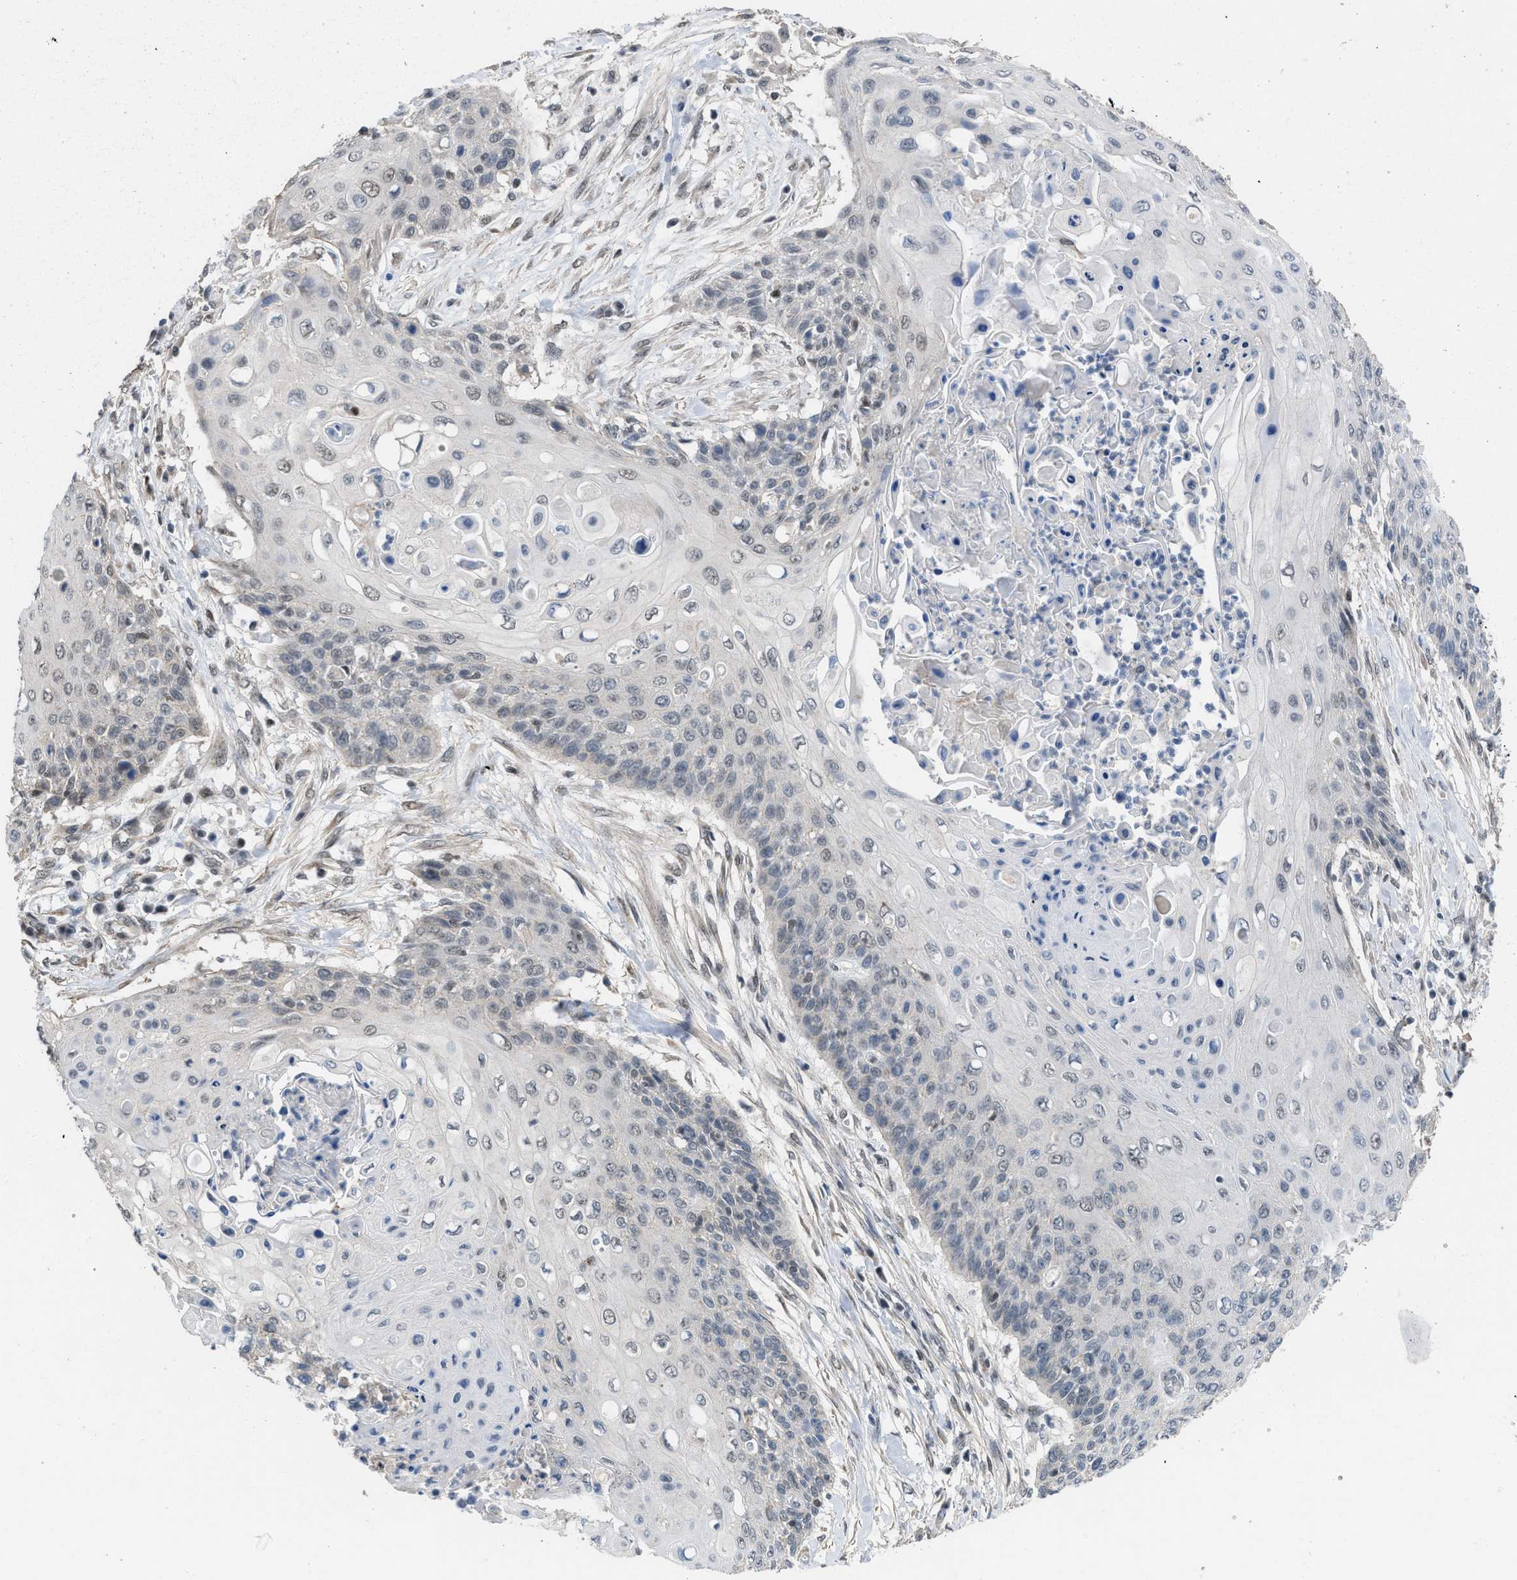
{"staining": {"intensity": "negative", "quantity": "none", "location": "none"}, "tissue": "cervical cancer", "cell_type": "Tumor cells", "image_type": "cancer", "snomed": [{"axis": "morphology", "description": "Squamous cell carcinoma, NOS"}, {"axis": "topography", "description": "Cervix"}], "caption": "A histopathology image of human cervical cancer is negative for staining in tumor cells.", "gene": "TERF2IP", "patient": {"sex": "female", "age": 39}}